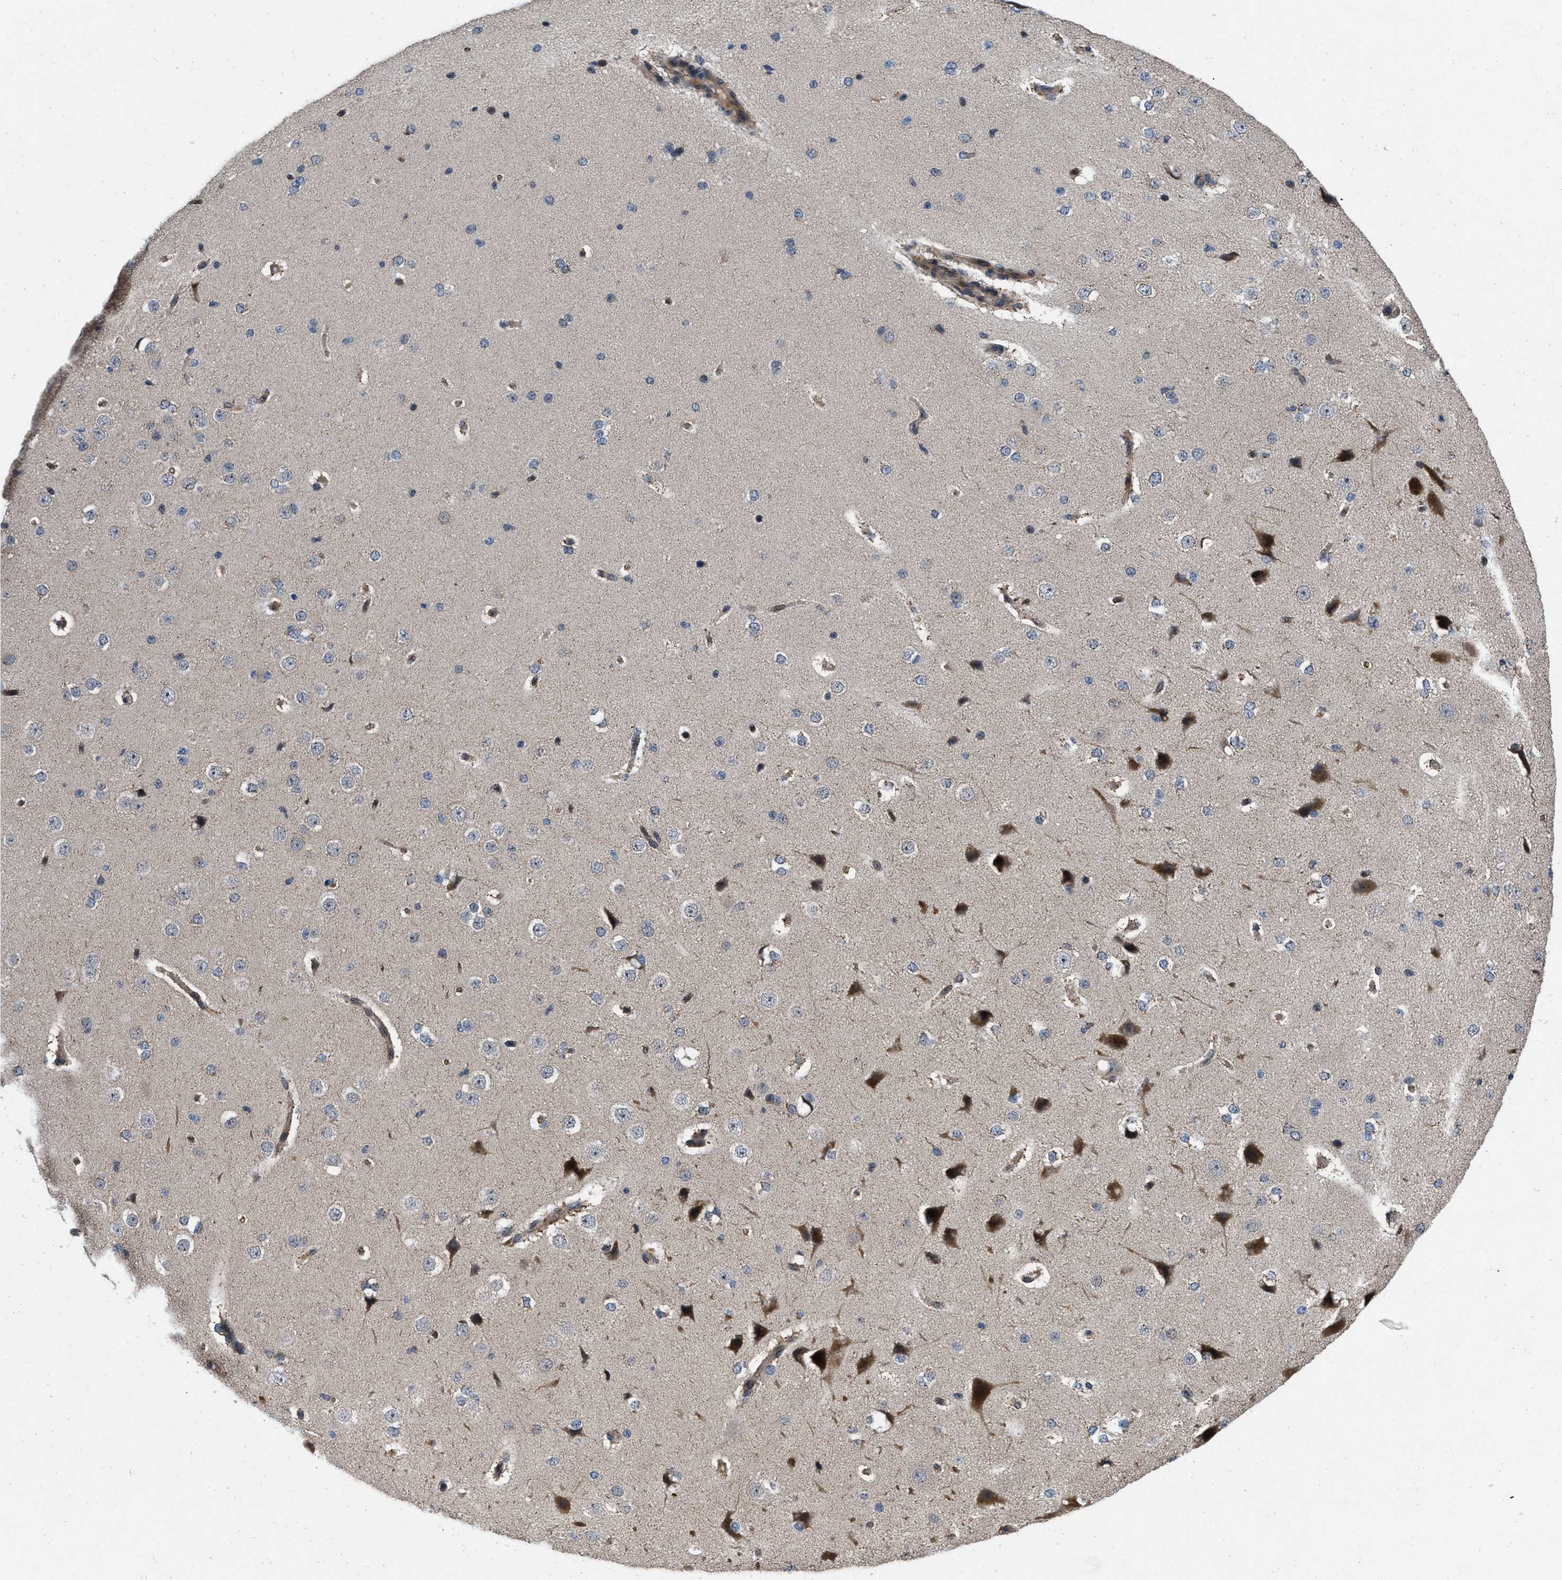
{"staining": {"intensity": "moderate", "quantity": ">75%", "location": "cytoplasmic/membranous,nuclear"}, "tissue": "cerebral cortex", "cell_type": "Endothelial cells", "image_type": "normal", "snomed": [{"axis": "morphology", "description": "Normal tissue, NOS"}, {"axis": "morphology", "description": "Developmental malformation"}, {"axis": "topography", "description": "Cerebral cortex"}], "caption": "Endothelial cells reveal medium levels of moderate cytoplasmic/membranous,nuclear positivity in about >75% of cells in normal cerebral cortex. The staining is performed using DAB (3,3'-diaminobenzidine) brown chromogen to label protein expression. The nuclei are counter-stained blue using hematoxylin.", "gene": "PRDM14", "patient": {"sex": "female", "age": 30}}